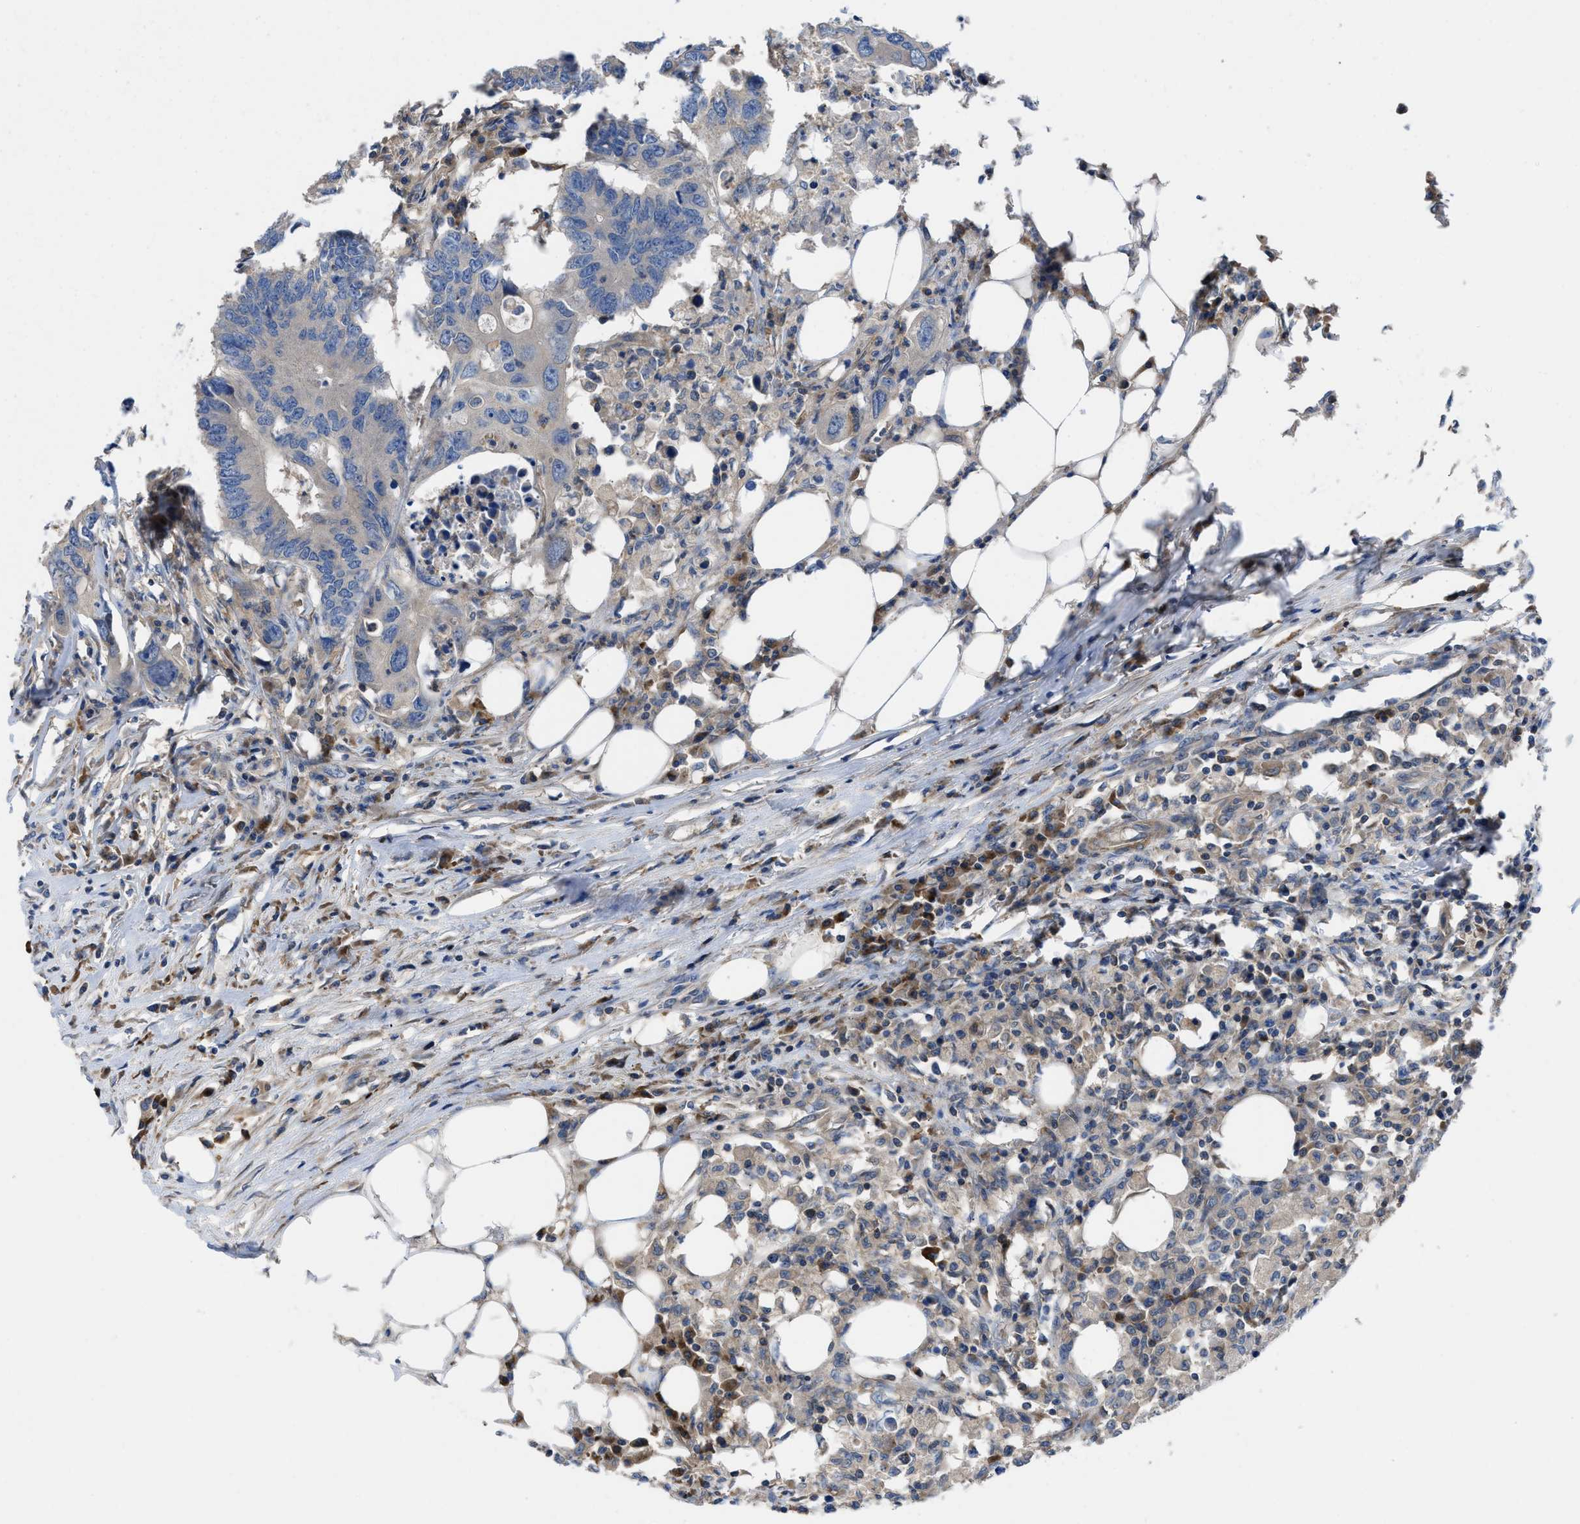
{"staining": {"intensity": "negative", "quantity": "none", "location": "none"}, "tissue": "colorectal cancer", "cell_type": "Tumor cells", "image_type": "cancer", "snomed": [{"axis": "morphology", "description": "Adenocarcinoma, NOS"}, {"axis": "topography", "description": "Colon"}], "caption": "The IHC histopathology image has no significant expression in tumor cells of adenocarcinoma (colorectal) tissue.", "gene": "CHKB", "patient": {"sex": "male", "age": 71}}